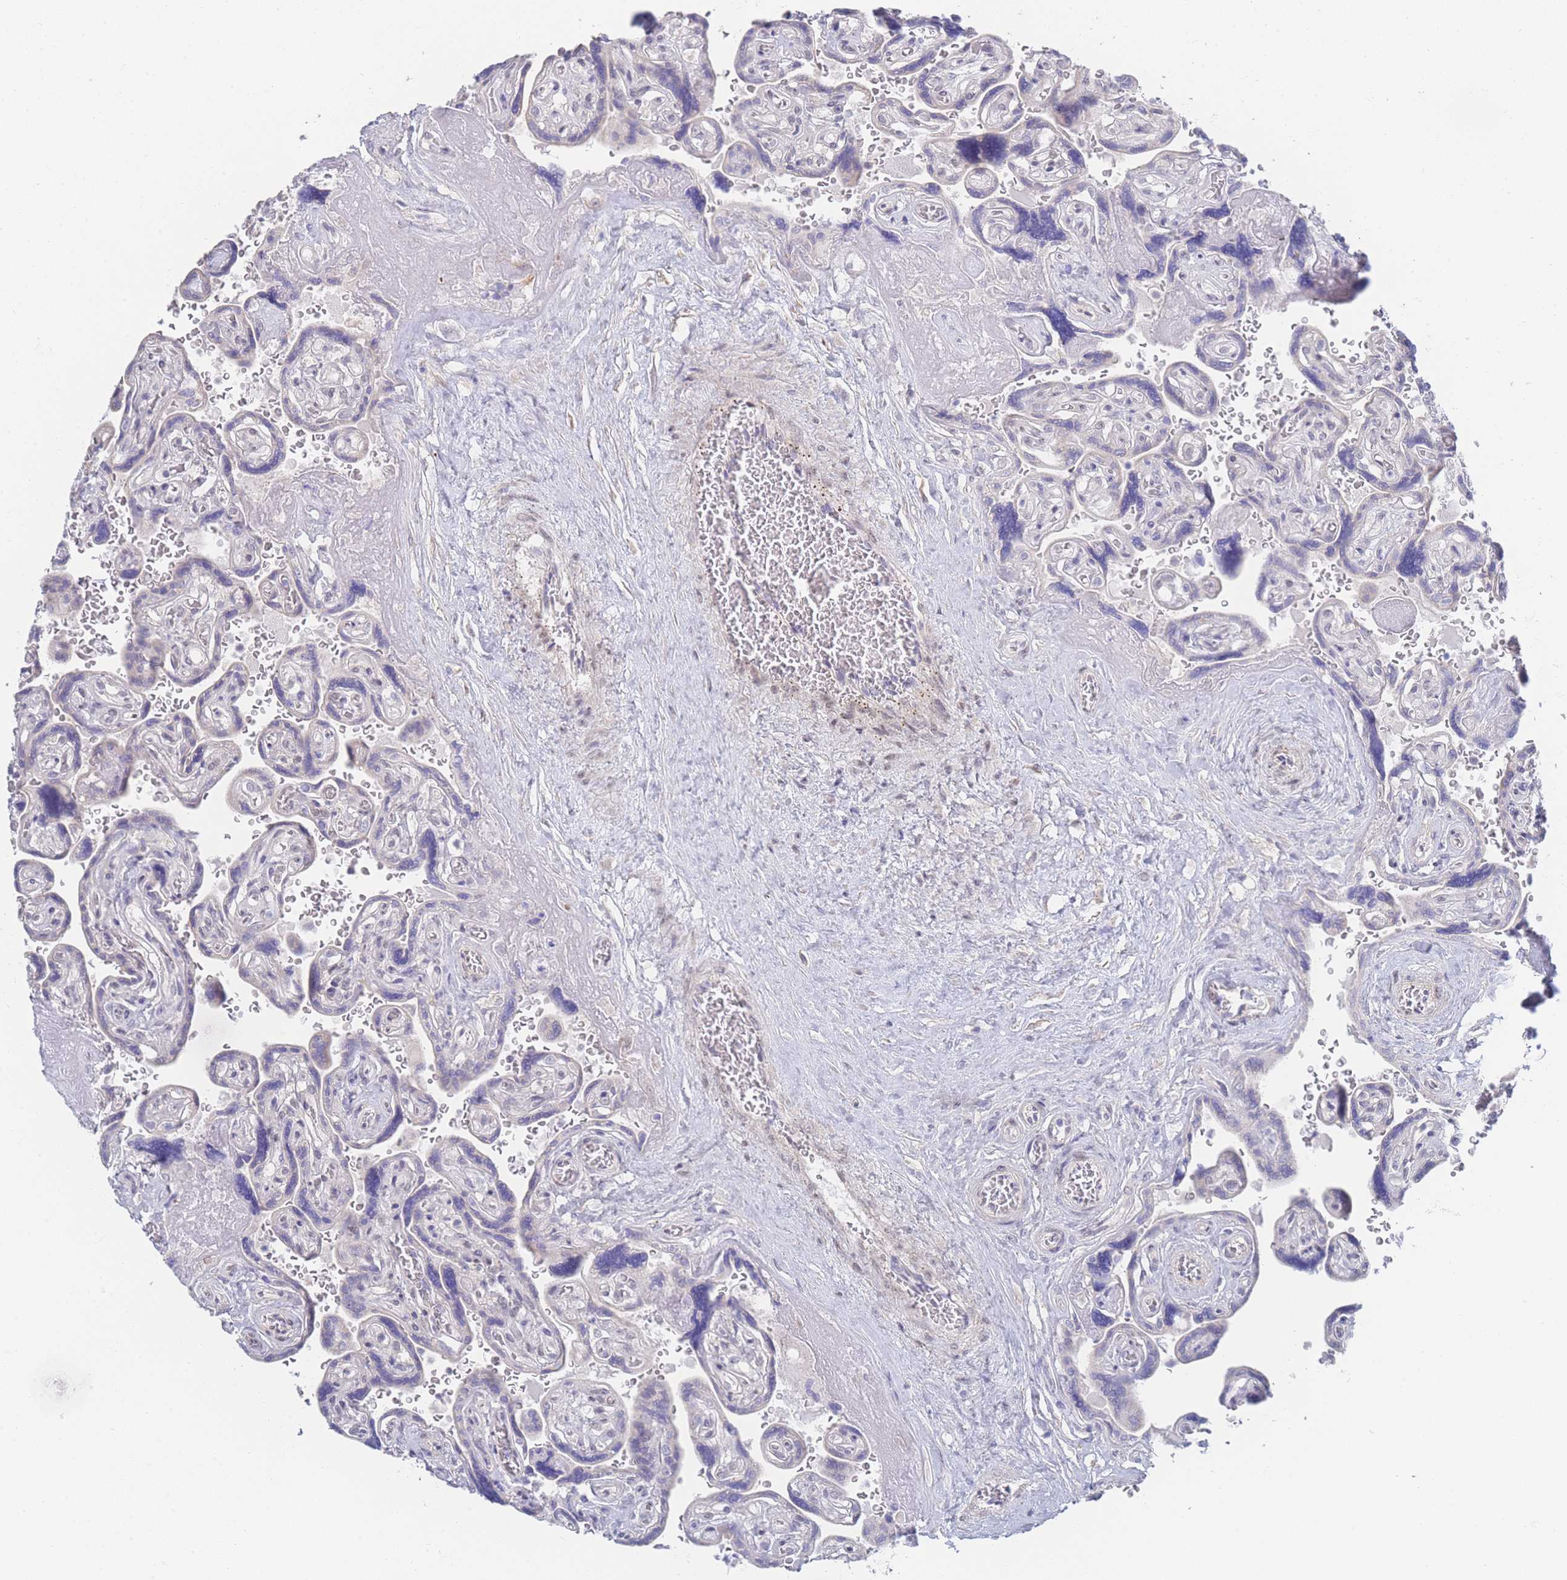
{"staining": {"intensity": "weak", "quantity": "25%-75%", "location": "nuclear"}, "tissue": "placenta", "cell_type": "Decidual cells", "image_type": "normal", "snomed": [{"axis": "morphology", "description": "Normal tissue, NOS"}, {"axis": "topography", "description": "Placenta"}], "caption": "DAB (3,3'-diaminobenzidine) immunohistochemical staining of normal human placenta demonstrates weak nuclear protein staining in about 25%-75% of decidual cells. (brown staining indicates protein expression, while blue staining denotes nuclei).", "gene": "ZNF142", "patient": {"sex": "female", "age": 32}}